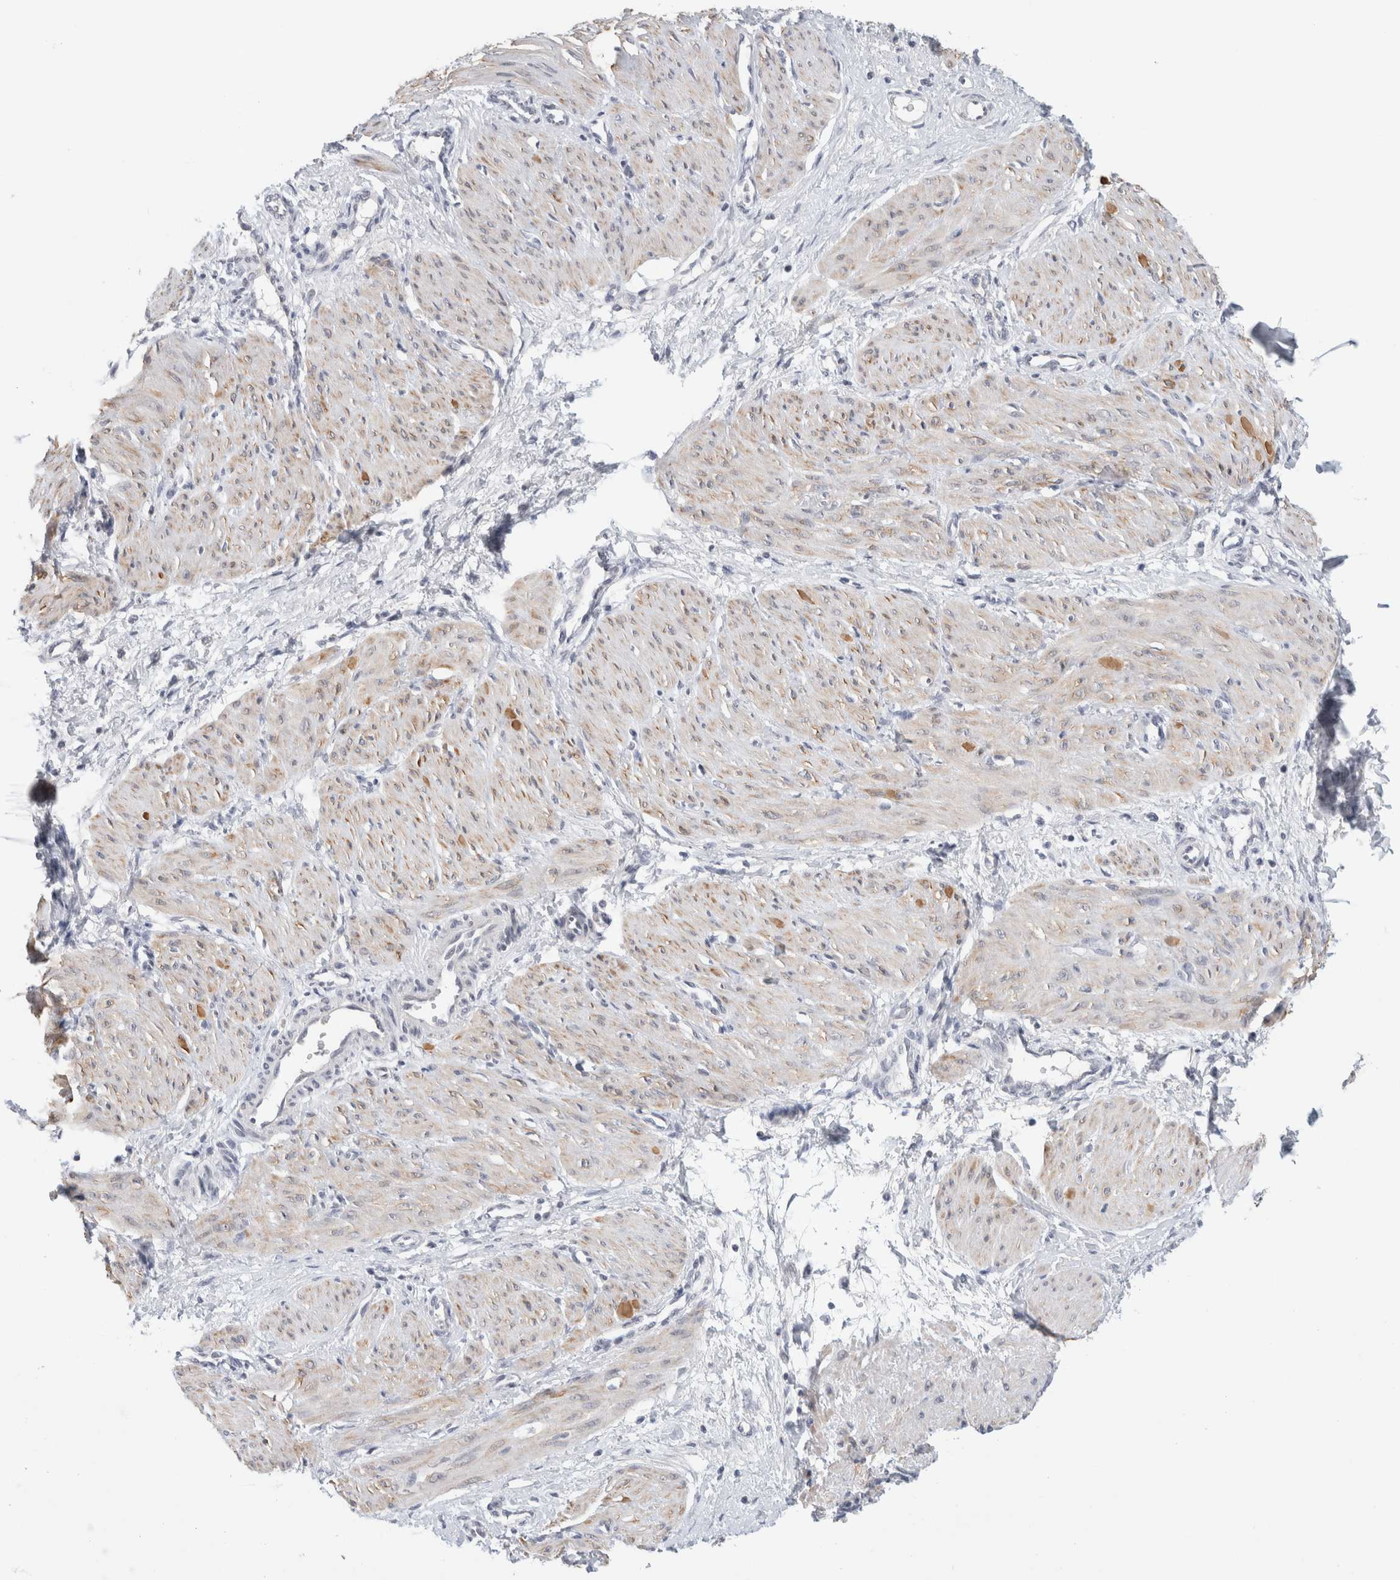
{"staining": {"intensity": "weak", "quantity": ">75%", "location": "cytoplasmic/membranous"}, "tissue": "smooth muscle", "cell_type": "Smooth muscle cells", "image_type": "normal", "snomed": [{"axis": "morphology", "description": "Normal tissue, NOS"}, {"axis": "topography", "description": "Endometrium"}], "caption": "This photomicrograph demonstrates immunohistochemistry staining of unremarkable smooth muscle, with low weak cytoplasmic/membranous staining in approximately >75% of smooth muscle cells.", "gene": "KNL1", "patient": {"sex": "female", "age": 33}}